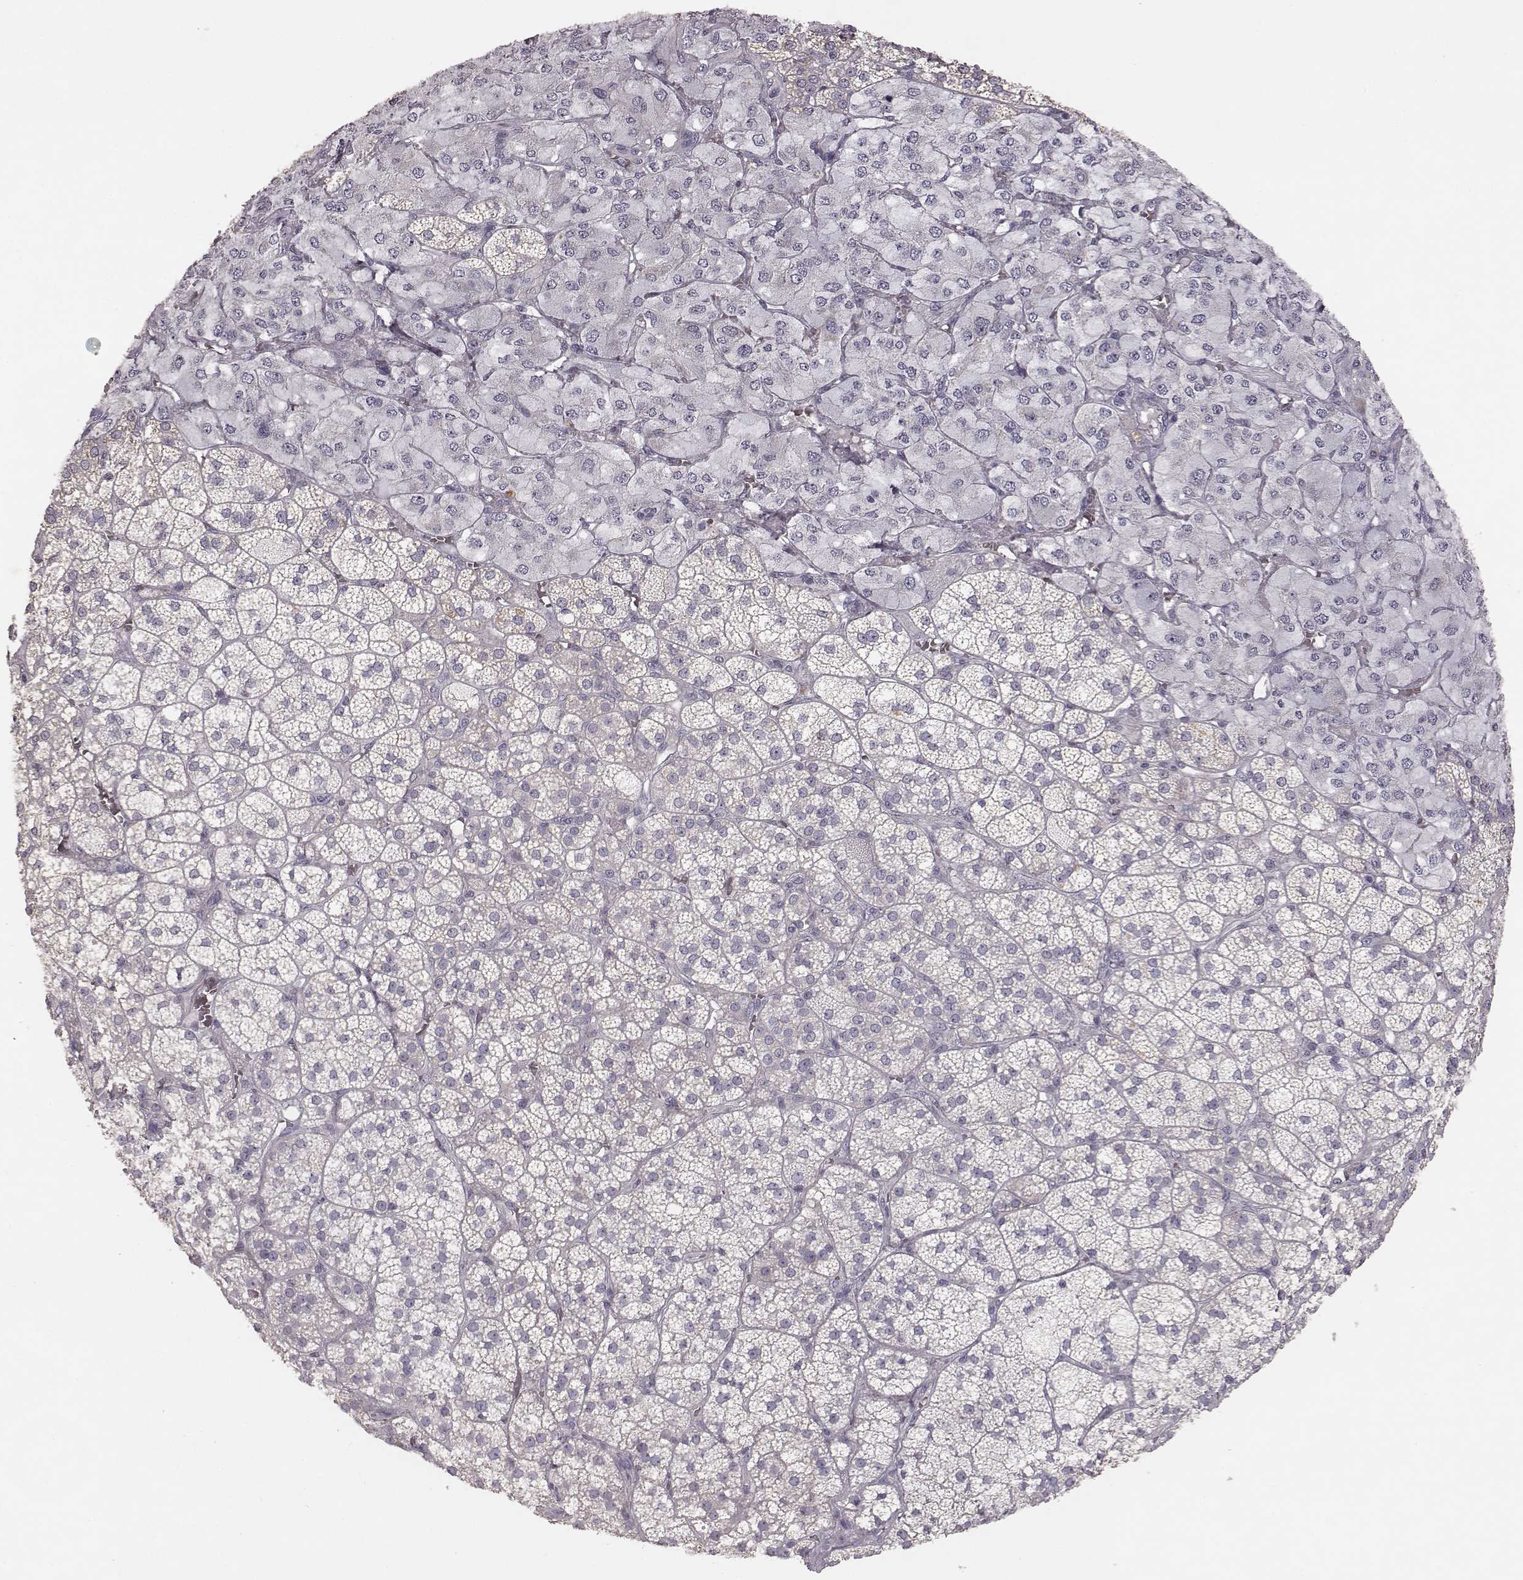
{"staining": {"intensity": "negative", "quantity": "none", "location": "none"}, "tissue": "adrenal gland", "cell_type": "Glandular cells", "image_type": "normal", "snomed": [{"axis": "morphology", "description": "Normal tissue, NOS"}, {"axis": "topography", "description": "Adrenal gland"}], "caption": "Photomicrograph shows no protein positivity in glandular cells of normal adrenal gland. (DAB (3,3'-diaminobenzidine) immunohistochemistry with hematoxylin counter stain).", "gene": "TLX3", "patient": {"sex": "female", "age": 60}}